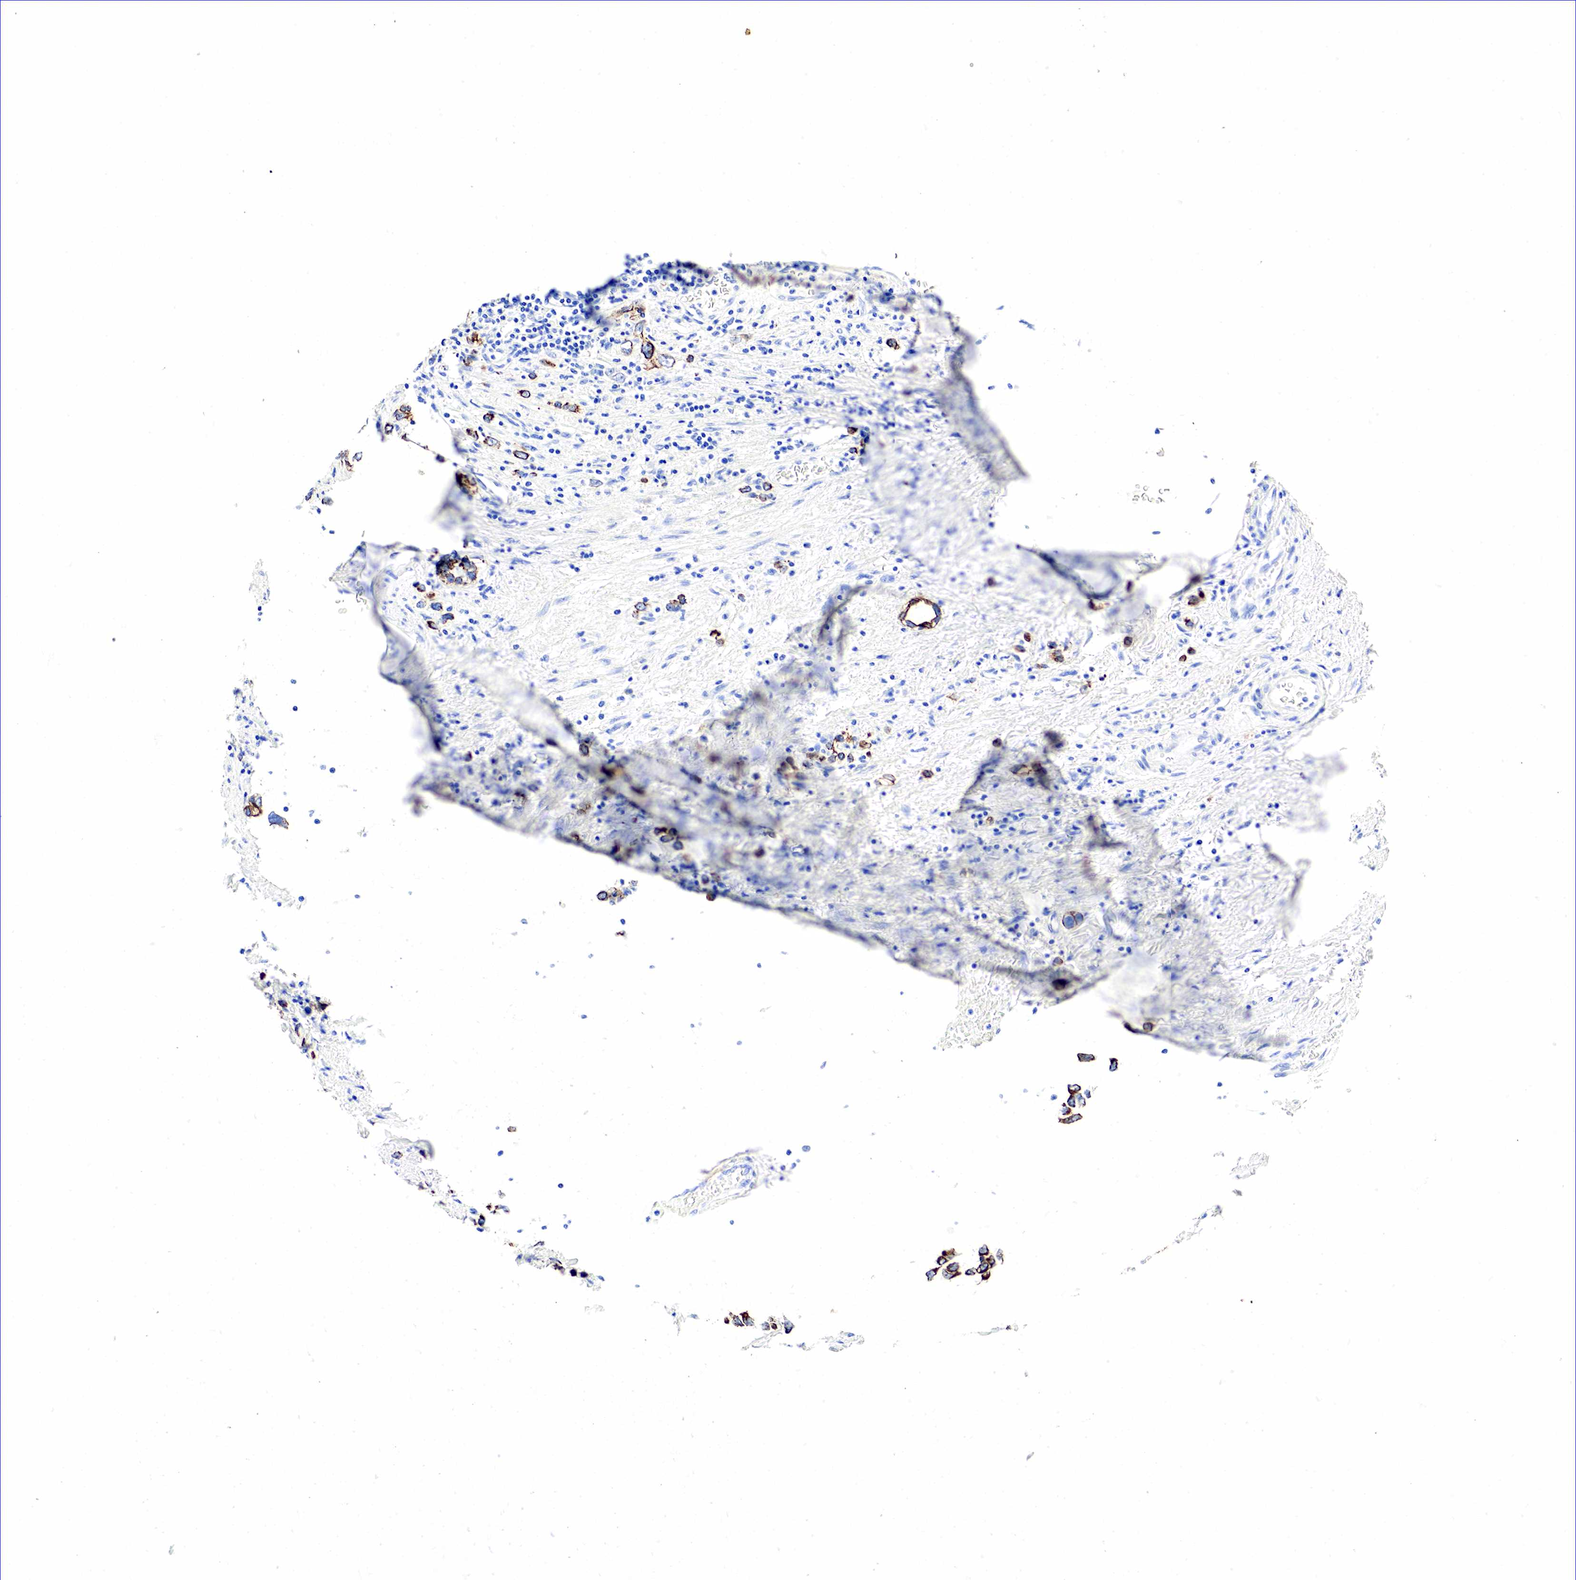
{"staining": {"intensity": "strong", "quantity": ">75%", "location": "cytoplasmic/membranous"}, "tissue": "stomach cancer", "cell_type": "Tumor cells", "image_type": "cancer", "snomed": [{"axis": "morphology", "description": "Adenocarcinoma, NOS"}, {"axis": "topography", "description": "Stomach, upper"}], "caption": "A brown stain labels strong cytoplasmic/membranous staining of a protein in stomach cancer tumor cells.", "gene": "KRT18", "patient": {"sex": "male", "age": 76}}